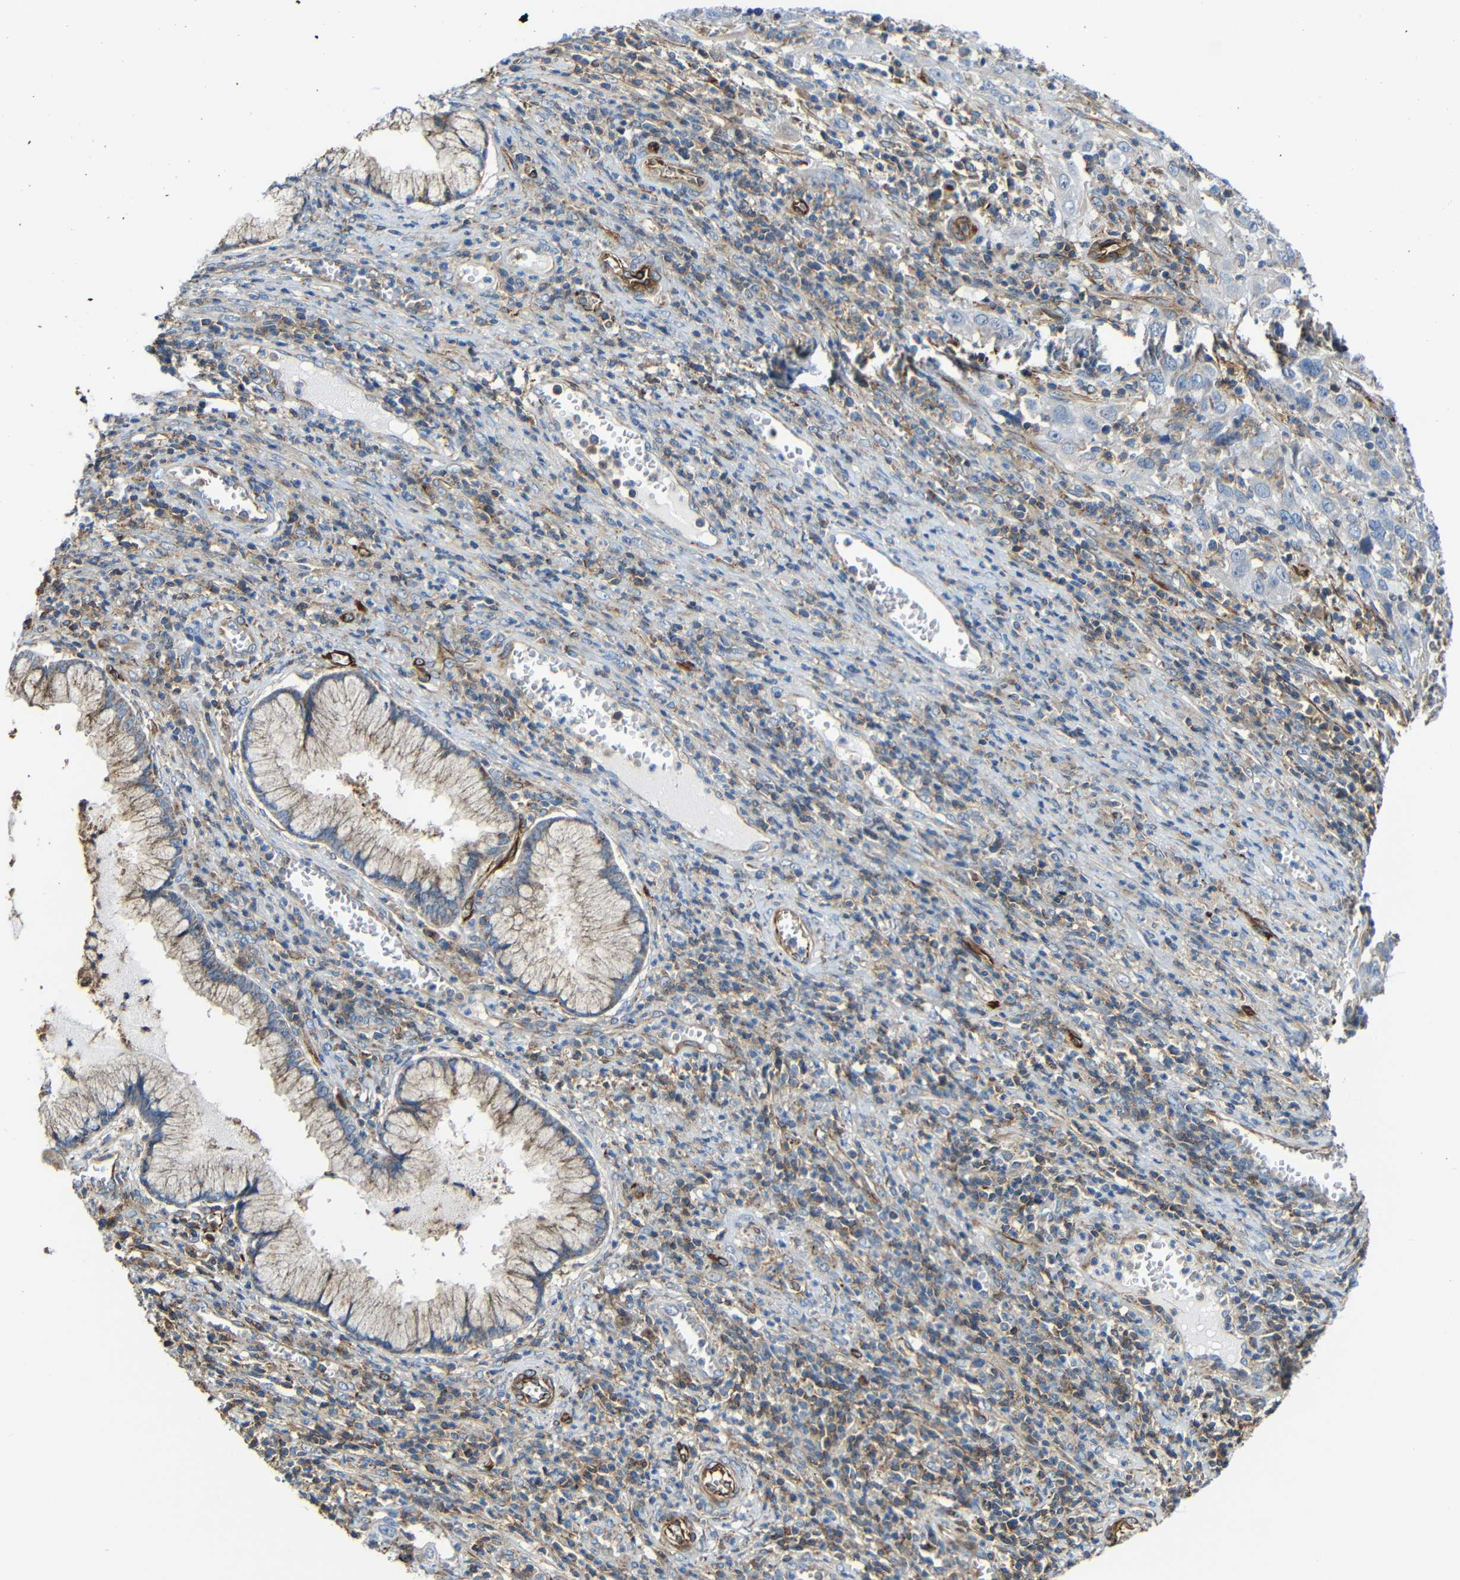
{"staining": {"intensity": "weak", "quantity": "25%-75%", "location": "cytoplasmic/membranous"}, "tissue": "cervical cancer", "cell_type": "Tumor cells", "image_type": "cancer", "snomed": [{"axis": "morphology", "description": "Squamous cell carcinoma, NOS"}, {"axis": "topography", "description": "Cervix"}], "caption": "Weak cytoplasmic/membranous expression for a protein is seen in approximately 25%-75% of tumor cells of cervical cancer using IHC.", "gene": "IGSF10", "patient": {"sex": "female", "age": 32}}